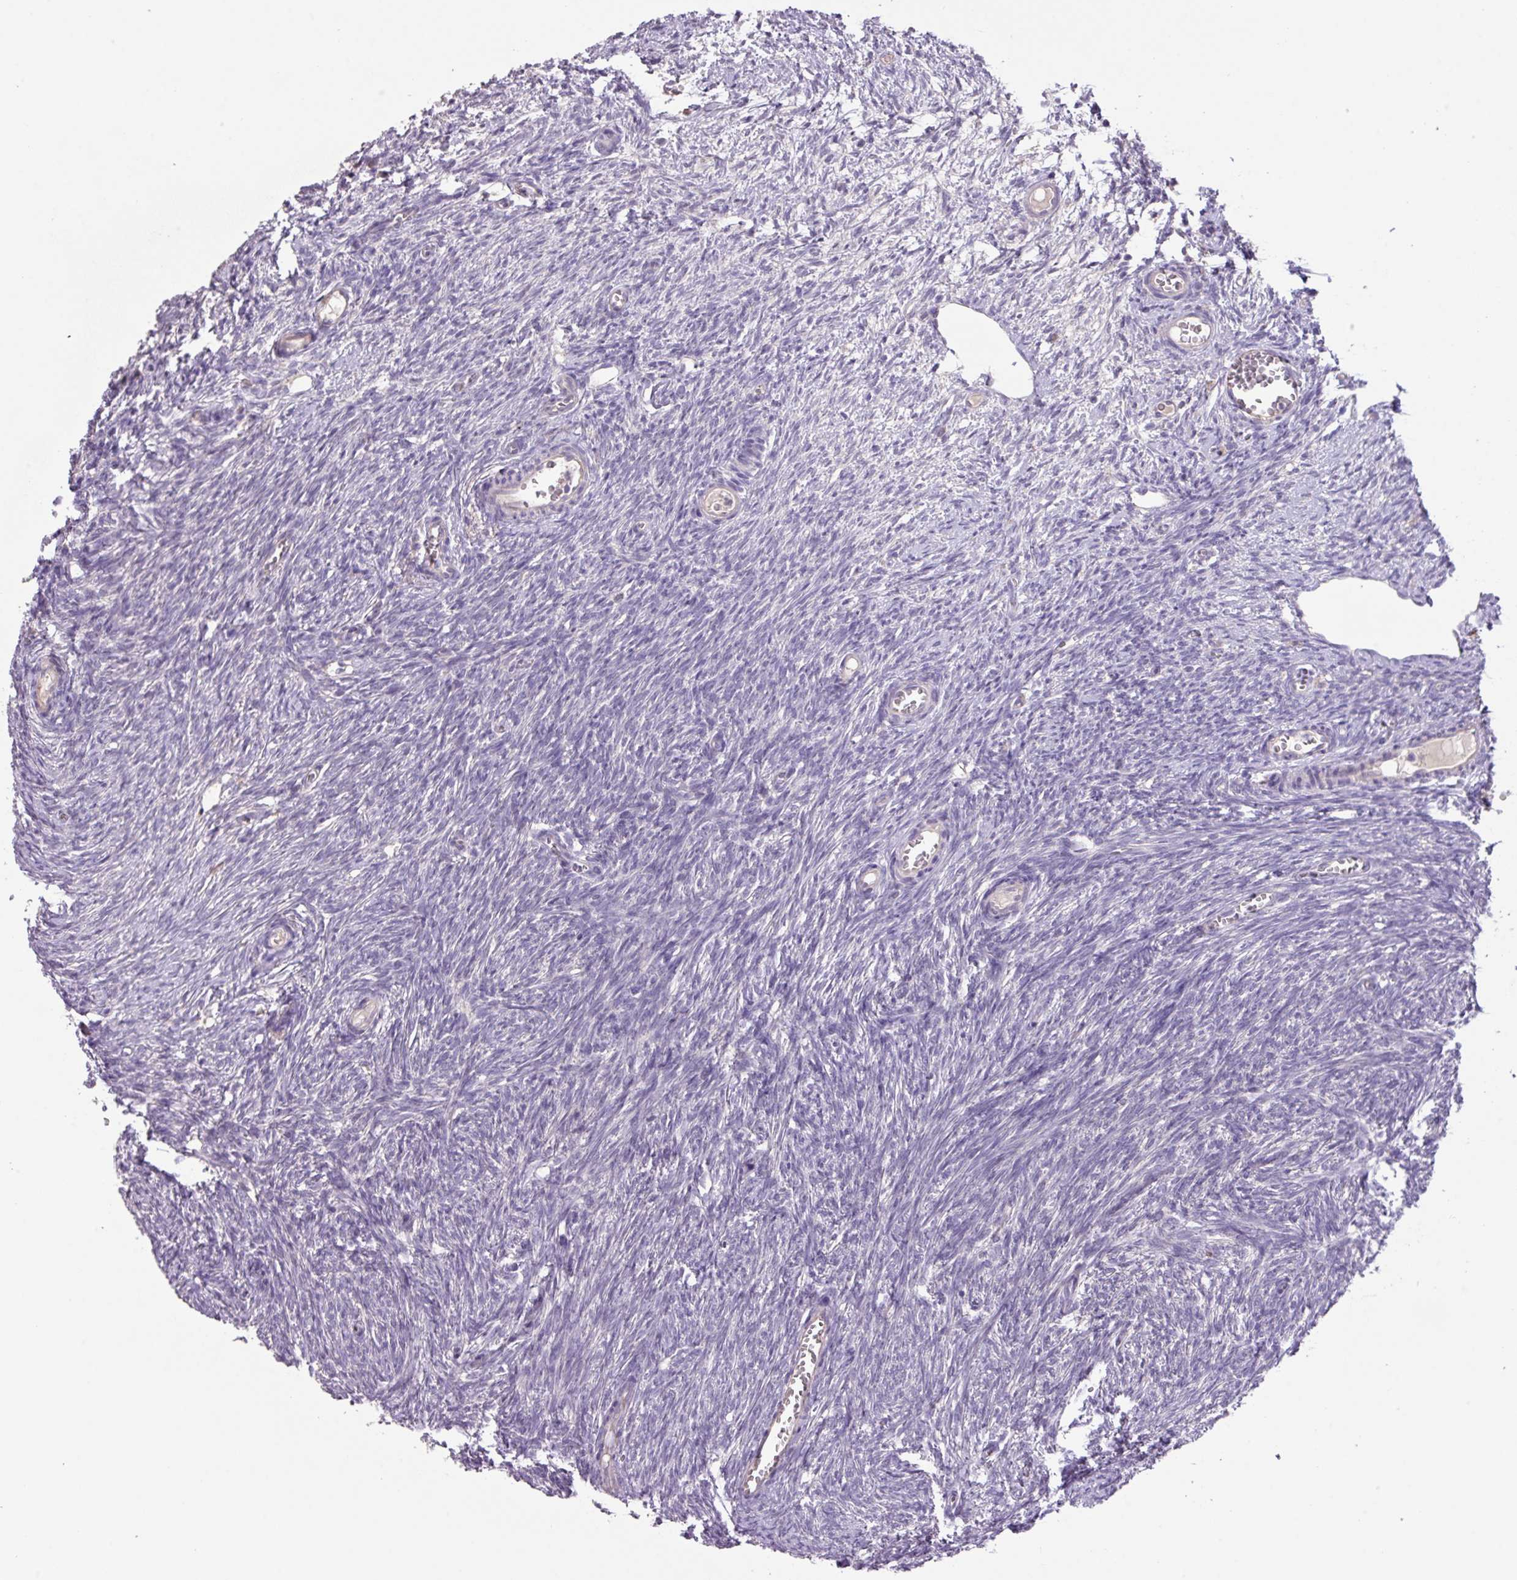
{"staining": {"intensity": "negative", "quantity": "none", "location": "none"}, "tissue": "ovary", "cell_type": "Follicle cells", "image_type": "normal", "snomed": [{"axis": "morphology", "description": "Normal tissue, NOS"}, {"axis": "topography", "description": "Ovary"}], "caption": "Photomicrograph shows no significant protein positivity in follicle cells of normal ovary.", "gene": "PRADC1", "patient": {"sex": "female", "age": 44}}